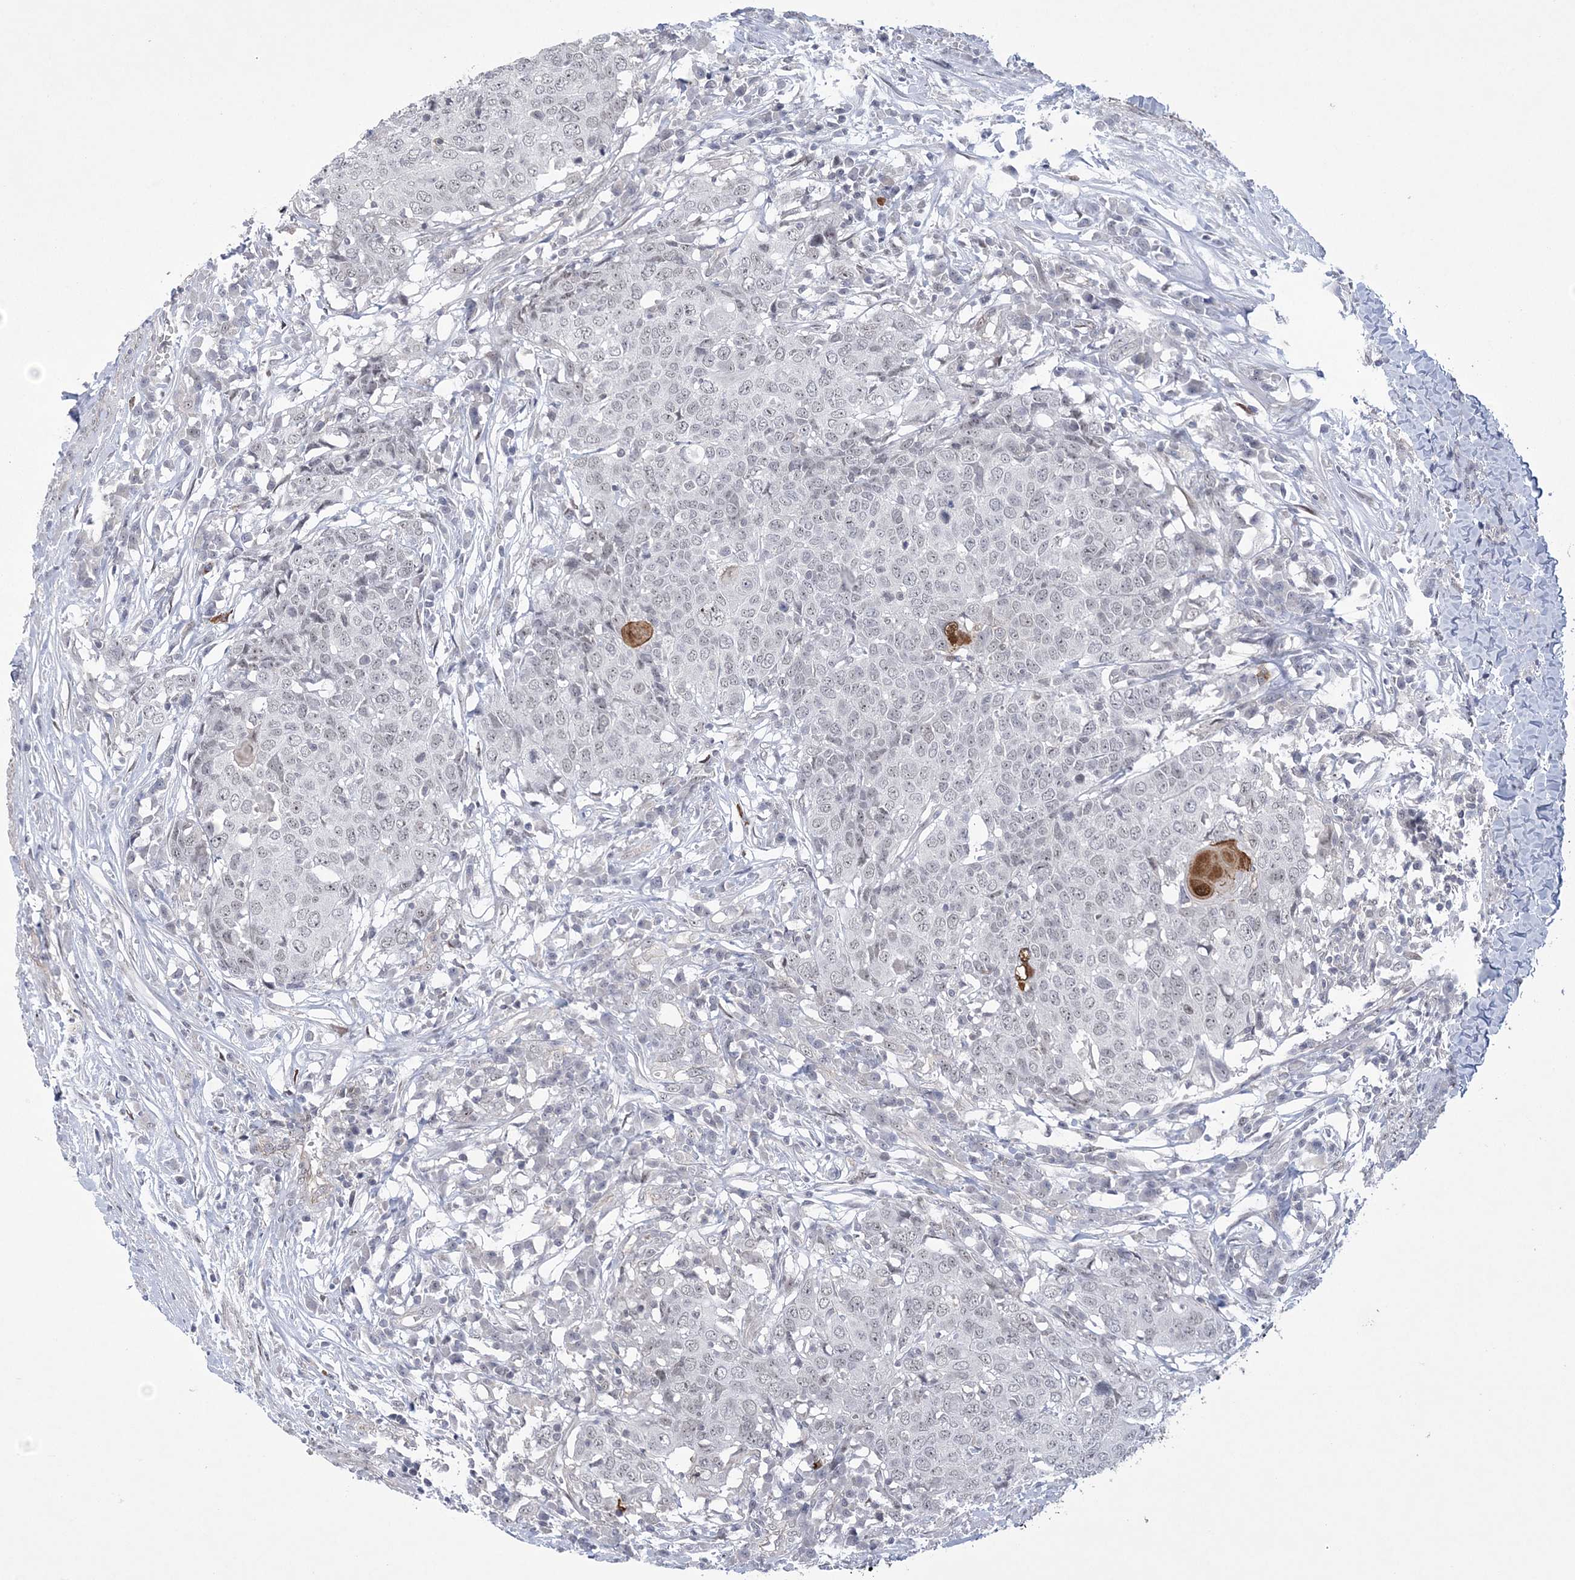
{"staining": {"intensity": "negative", "quantity": "none", "location": "none"}, "tissue": "head and neck cancer", "cell_type": "Tumor cells", "image_type": "cancer", "snomed": [{"axis": "morphology", "description": "Squamous cell carcinoma, NOS"}, {"axis": "topography", "description": "Head-Neck"}], "caption": "Immunohistochemistry of human head and neck squamous cell carcinoma reveals no expression in tumor cells.", "gene": "HOMEZ", "patient": {"sex": "male", "age": 66}}